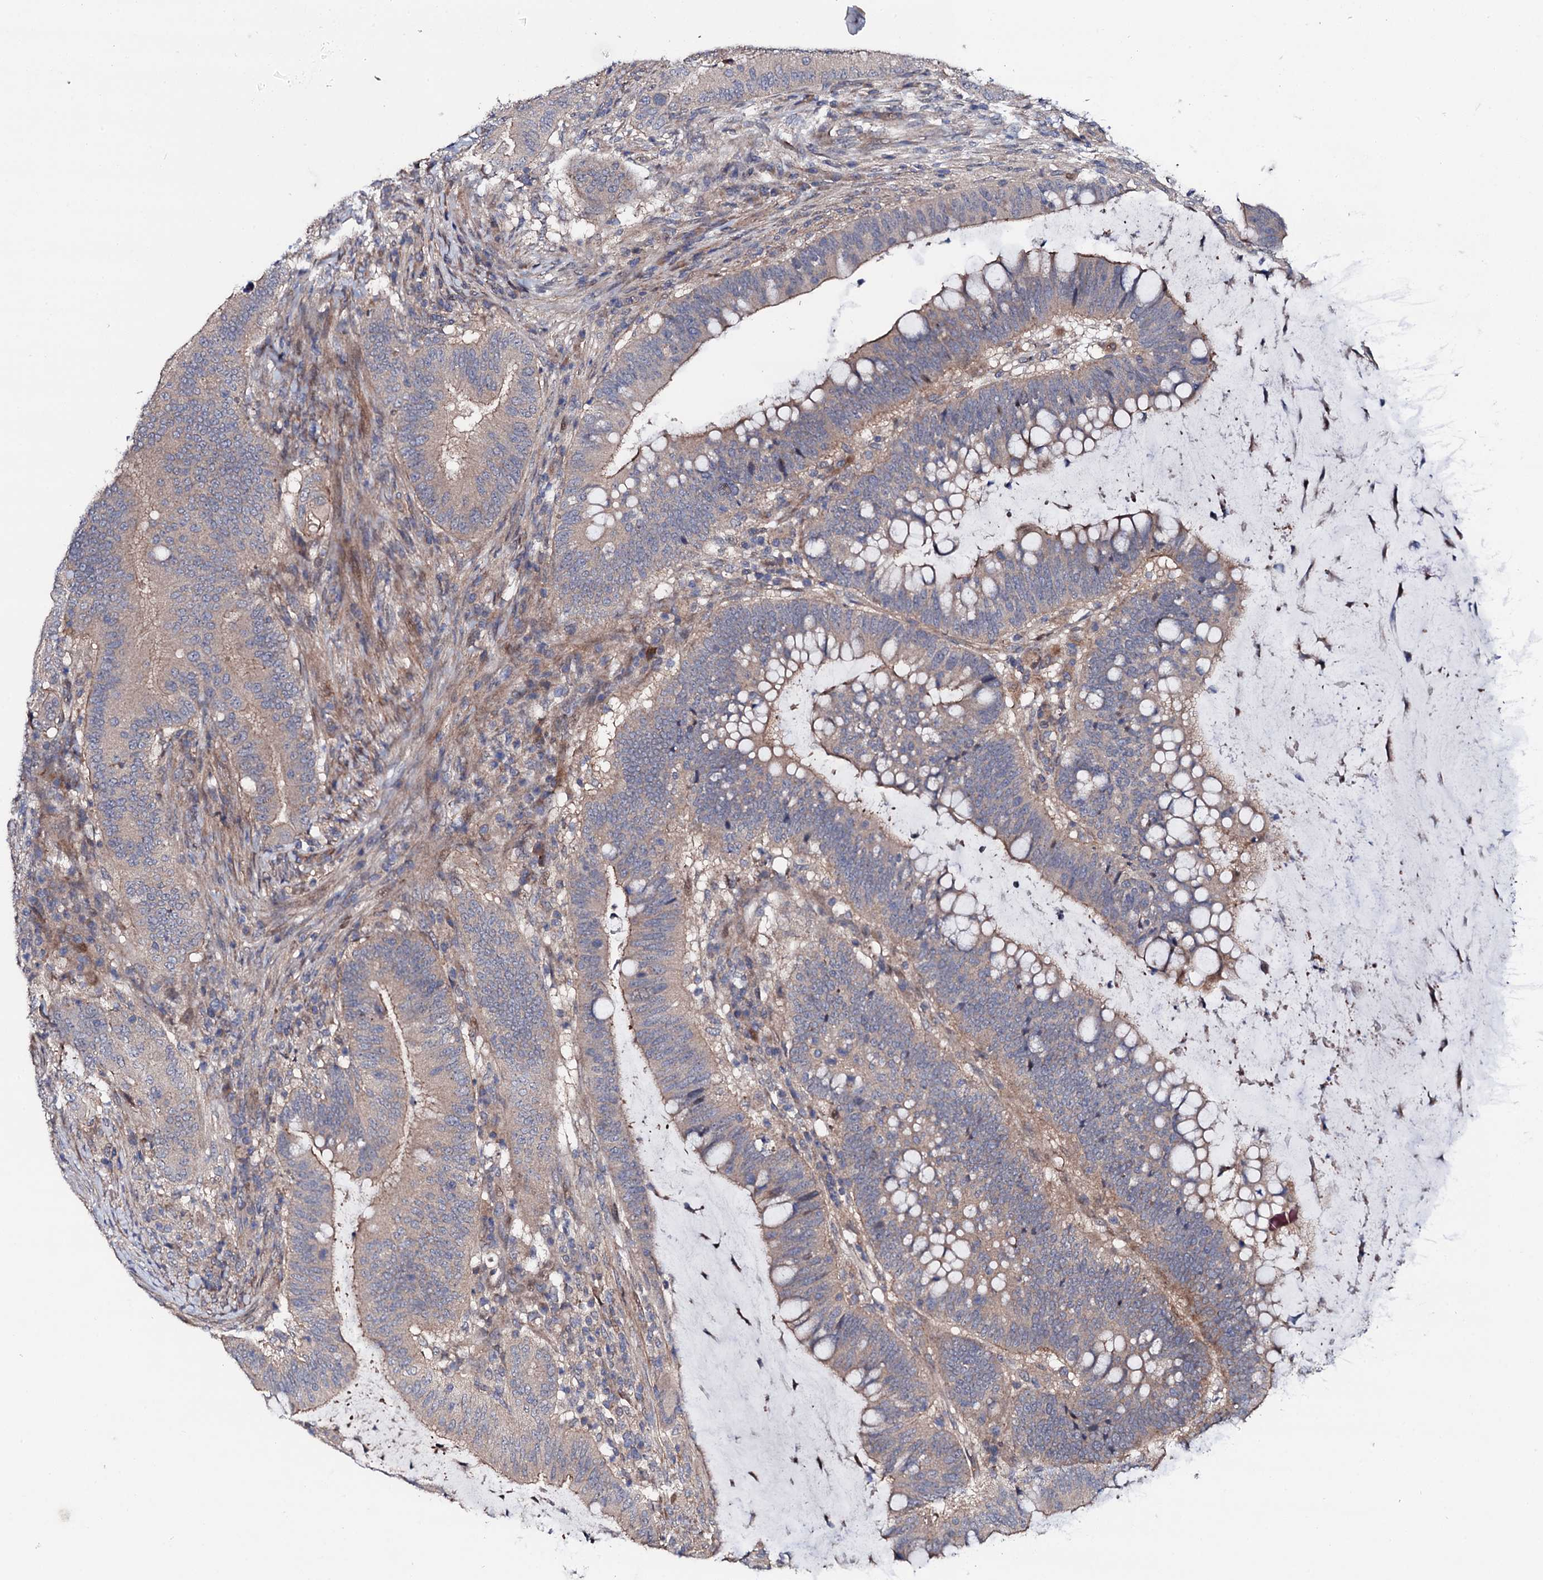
{"staining": {"intensity": "moderate", "quantity": "<25%", "location": "cytoplasmic/membranous"}, "tissue": "colorectal cancer", "cell_type": "Tumor cells", "image_type": "cancer", "snomed": [{"axis": "morphology", "description": "Adenocarcinoma, NOS"}, {"axis": "topography", "description": "Colon"}], "caption": "Colorectal cancer (adenocarcinoma) was stained to show a protein in brown. There is low levels of moderate cytoplasmic/membranous staining in about <25% of tumor cells. (DAB IHC with brightfield microscopy, high magnification).", "gene": "CIAO2A", "patient": {"sex": "female", "age": 66}}